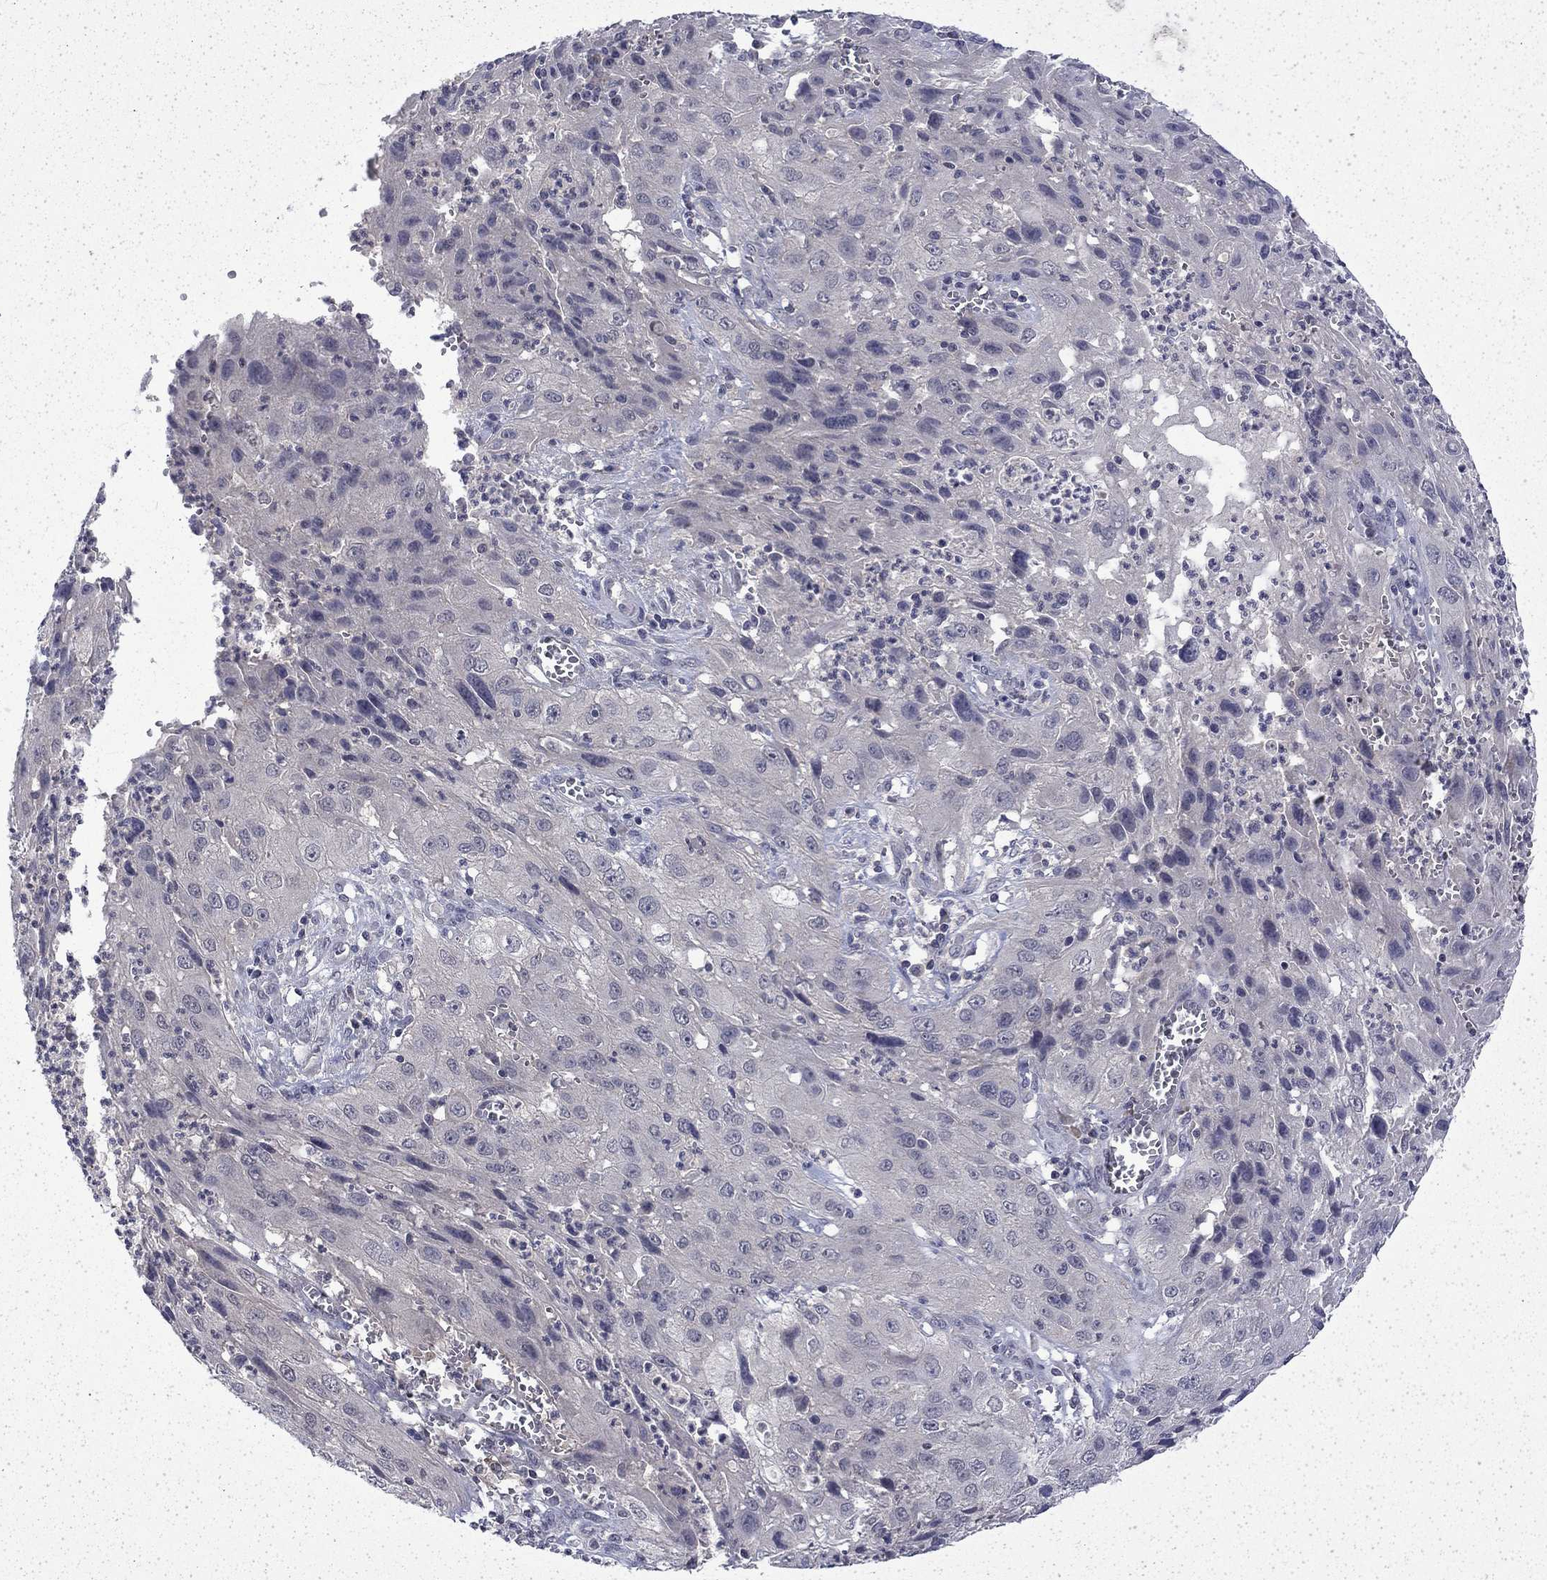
{"staining": {"intensity": "negative", "quantity": "none", "location": "none"}, "tissue": "cervical cancer", "cell_type": "Tumor cells", "image_type": "cancer", "snomed": [{"axis": "morphology", "description": "Squamous cell carcinoma, NOS"}, {"axis": "topography", "description": "Cervix"}], "caption": "Immunohistochemistry (IHC) histopathology image of human cervical squamous cell carcinoma stained for a protein (brown), which demonstrates no expression in tumor cells.", "gene": "CHAT", "patient": {"sex": "female", "age": 32}}